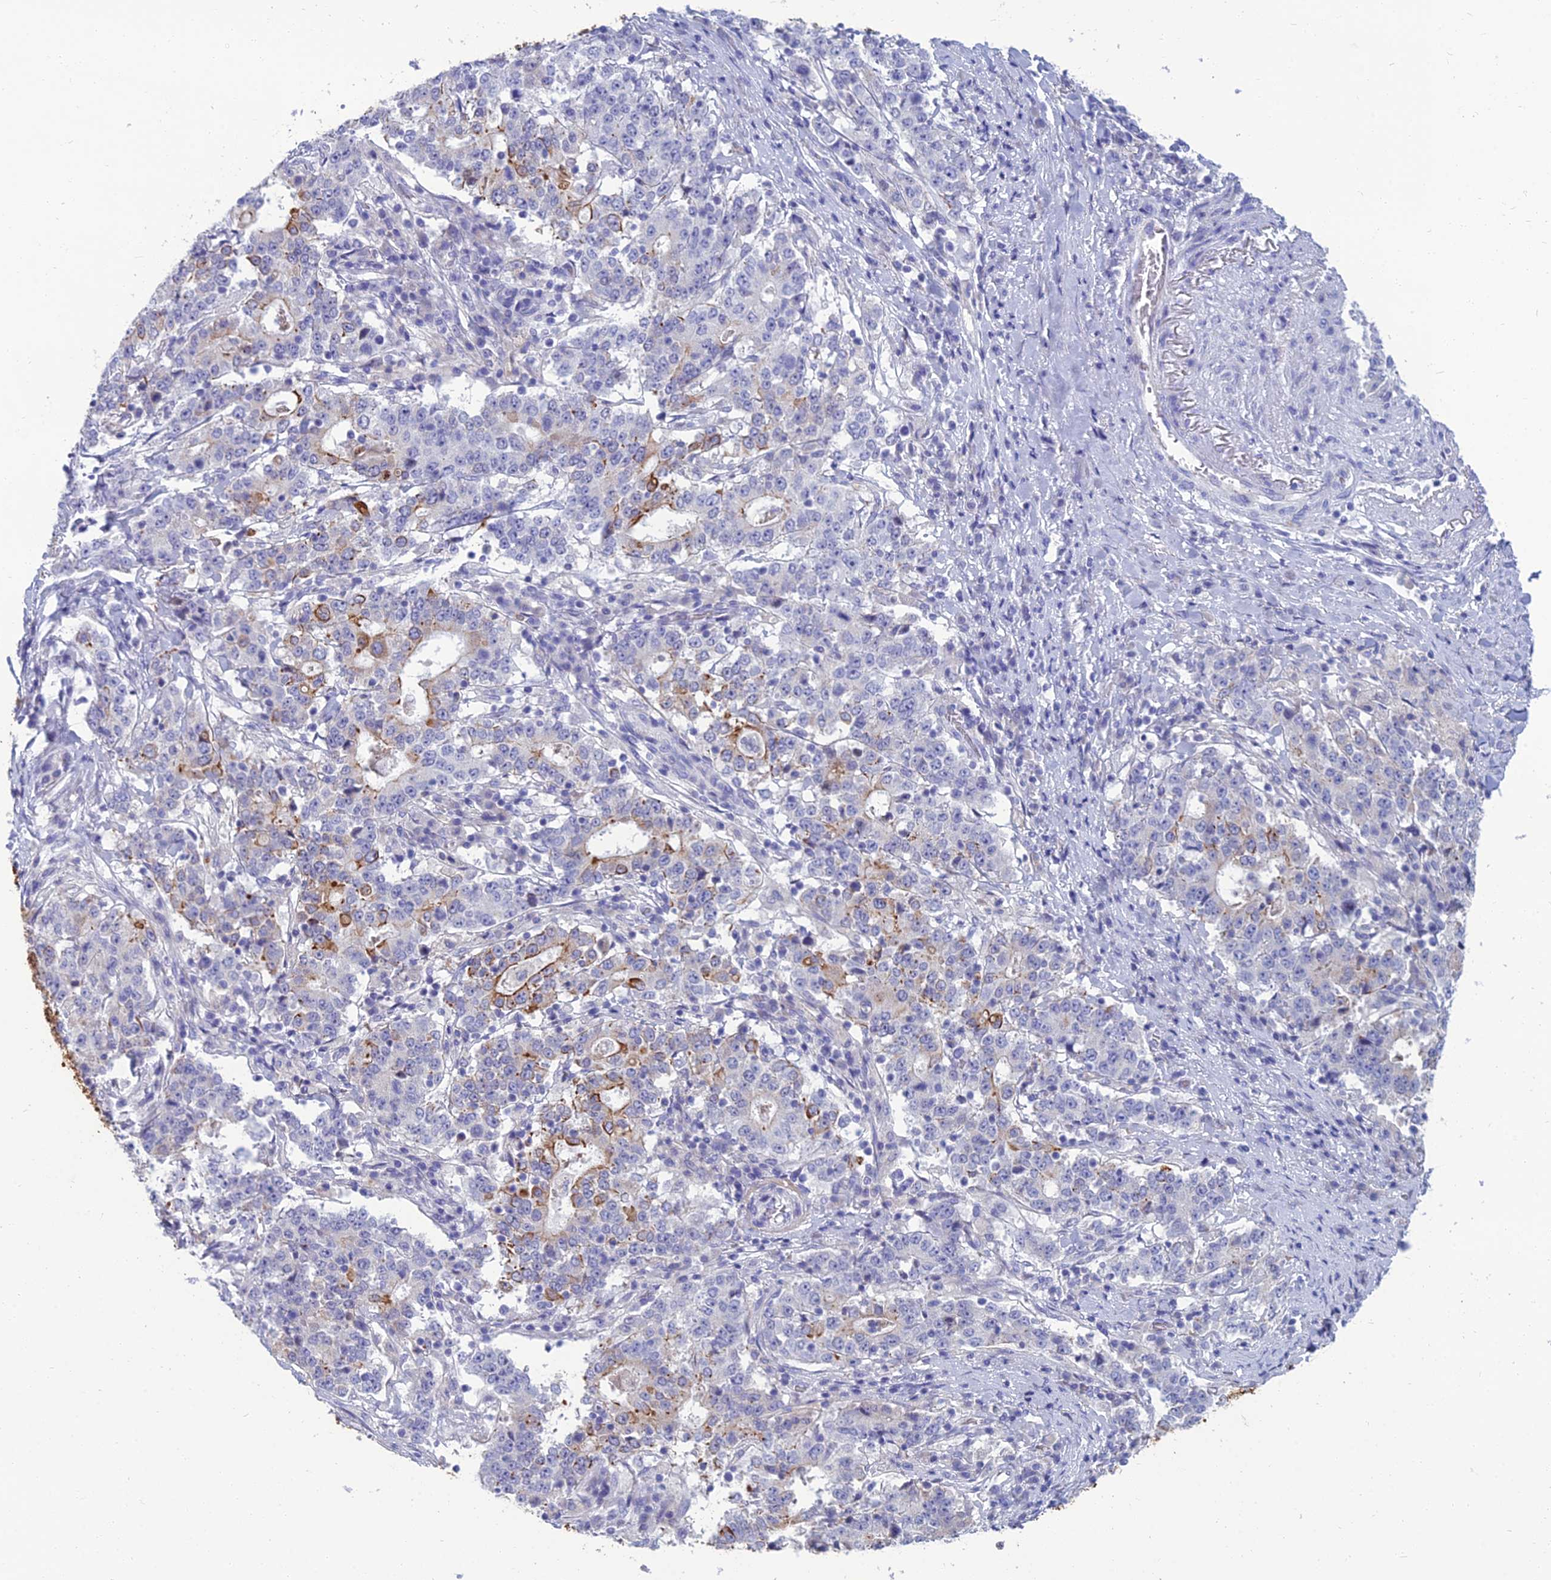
{"staining": {"intensity": "moderate", "quantity": "<25%", "location": "cytoplasmic/membranous"}, "tissue": "stomach cancer", "cell_type": "Tumor cells", "image_type": "cancer", "snomed": [{"axis": "morphology", "description": "Adenocarcinoma, NOS"}, {"axis": "topography", "description": "Stomach"}], "caption": "A micrograph of stomach cancer (adenocarcinoma) stained for a protein shows moderate cytoplasmic/membranous brown staining in tumor cells.", "gene": "SPTLC3", "patient": {"sex": "male", "age": 59}}